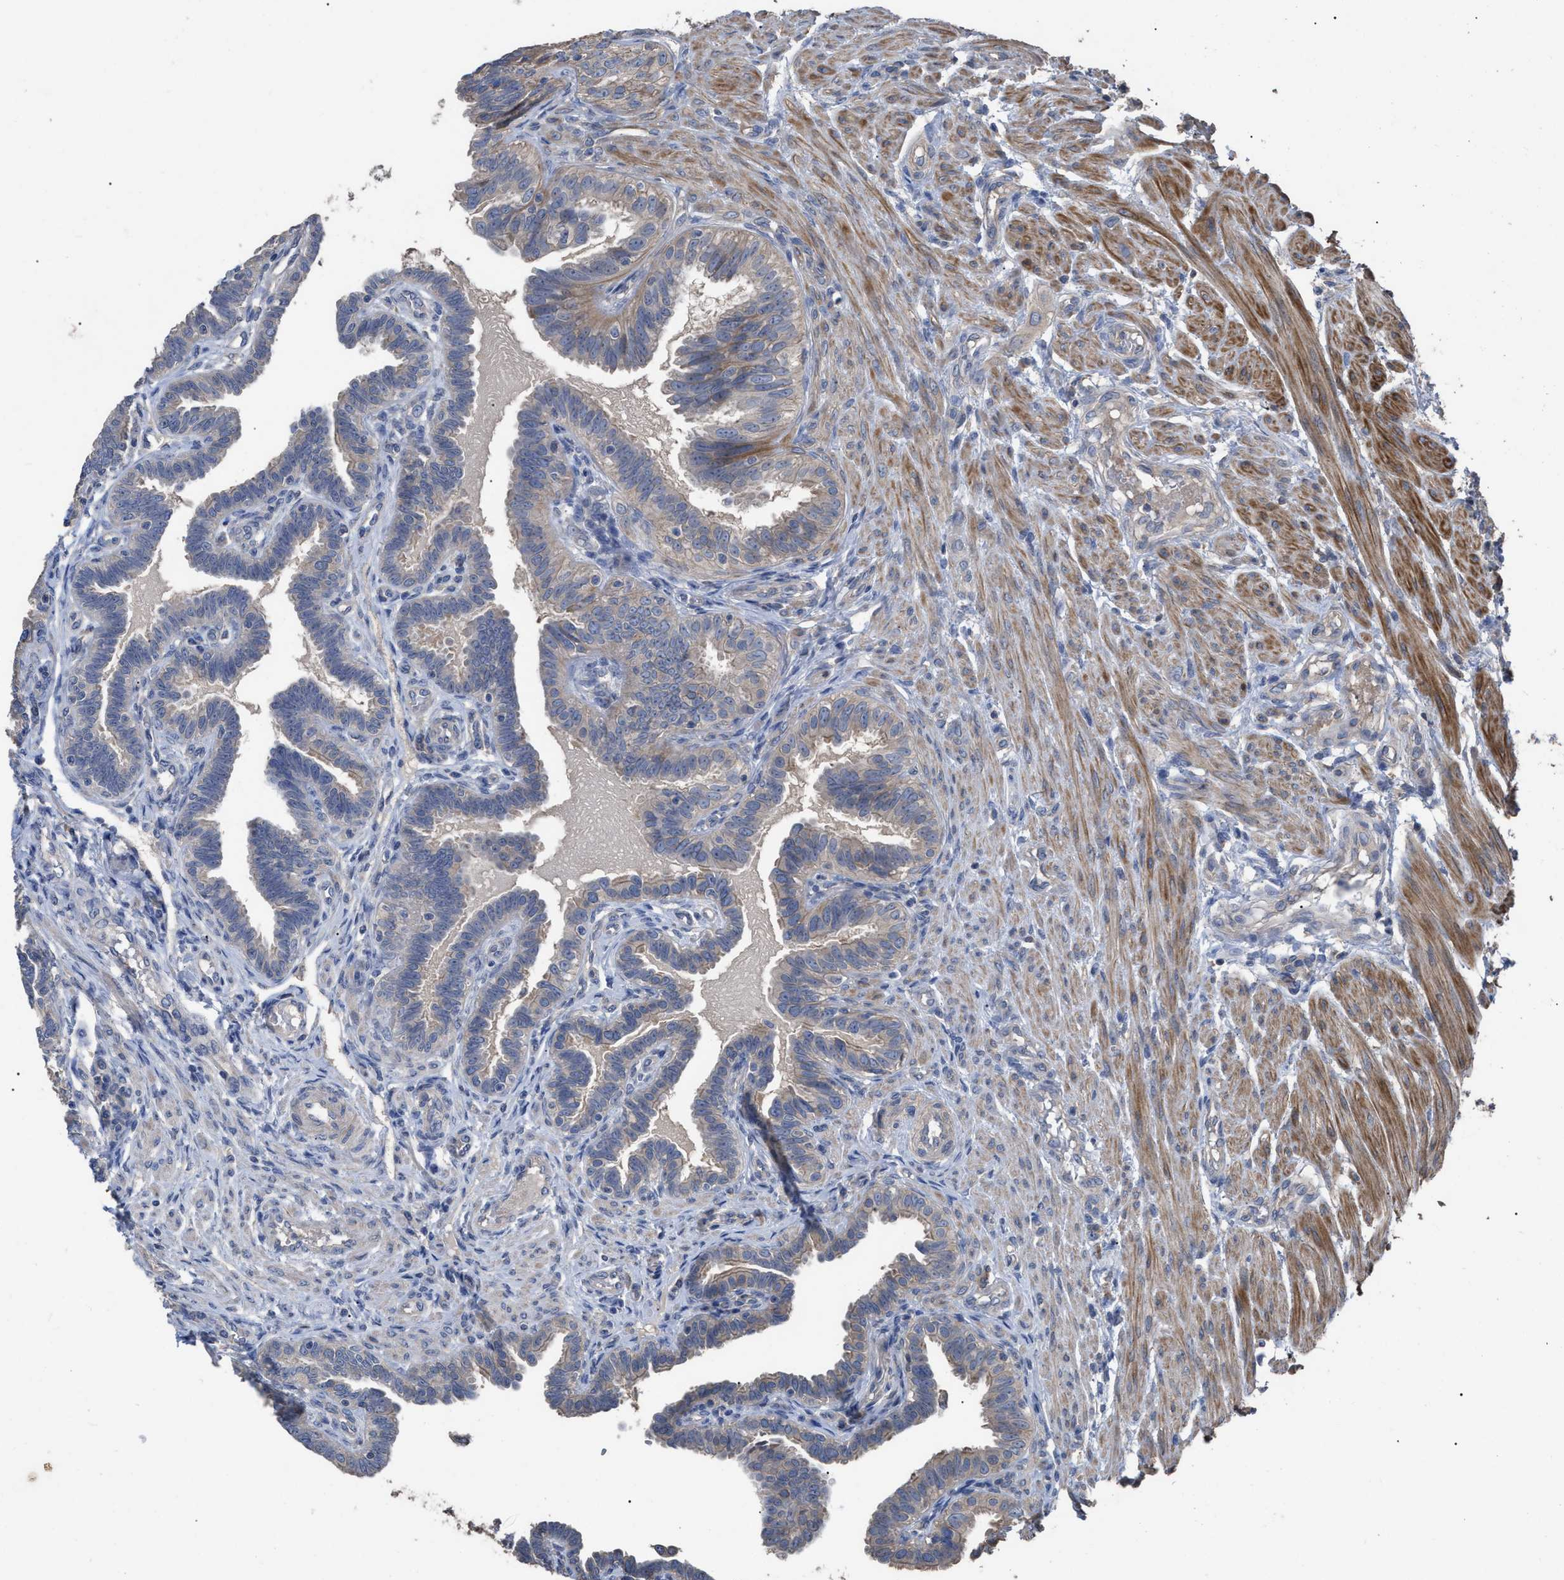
{"staining": {"intensity": "weak", "quantity": "<25%", "location": "cytoplasmic/membranous"}, "tissue": "fallopian tube", "cell_type": "Glandular cells", "image_type": "normal", "snomed": [{"axis": "morphology", "description": "Normal tissue, NOS"}, {"axis": "topography", "description": "Fallopian tube"}, {"axis": "topography", "description": "Placenta"}], "caption": "The image reveals no significant positivity in glandular cells of fallopian tube. (DAB (3,3'-diaminobenzidine) IHC with hematoxylin counter stain).", "gene": "BTN2A1", "patient": {"sex": "female", "age": 34}}